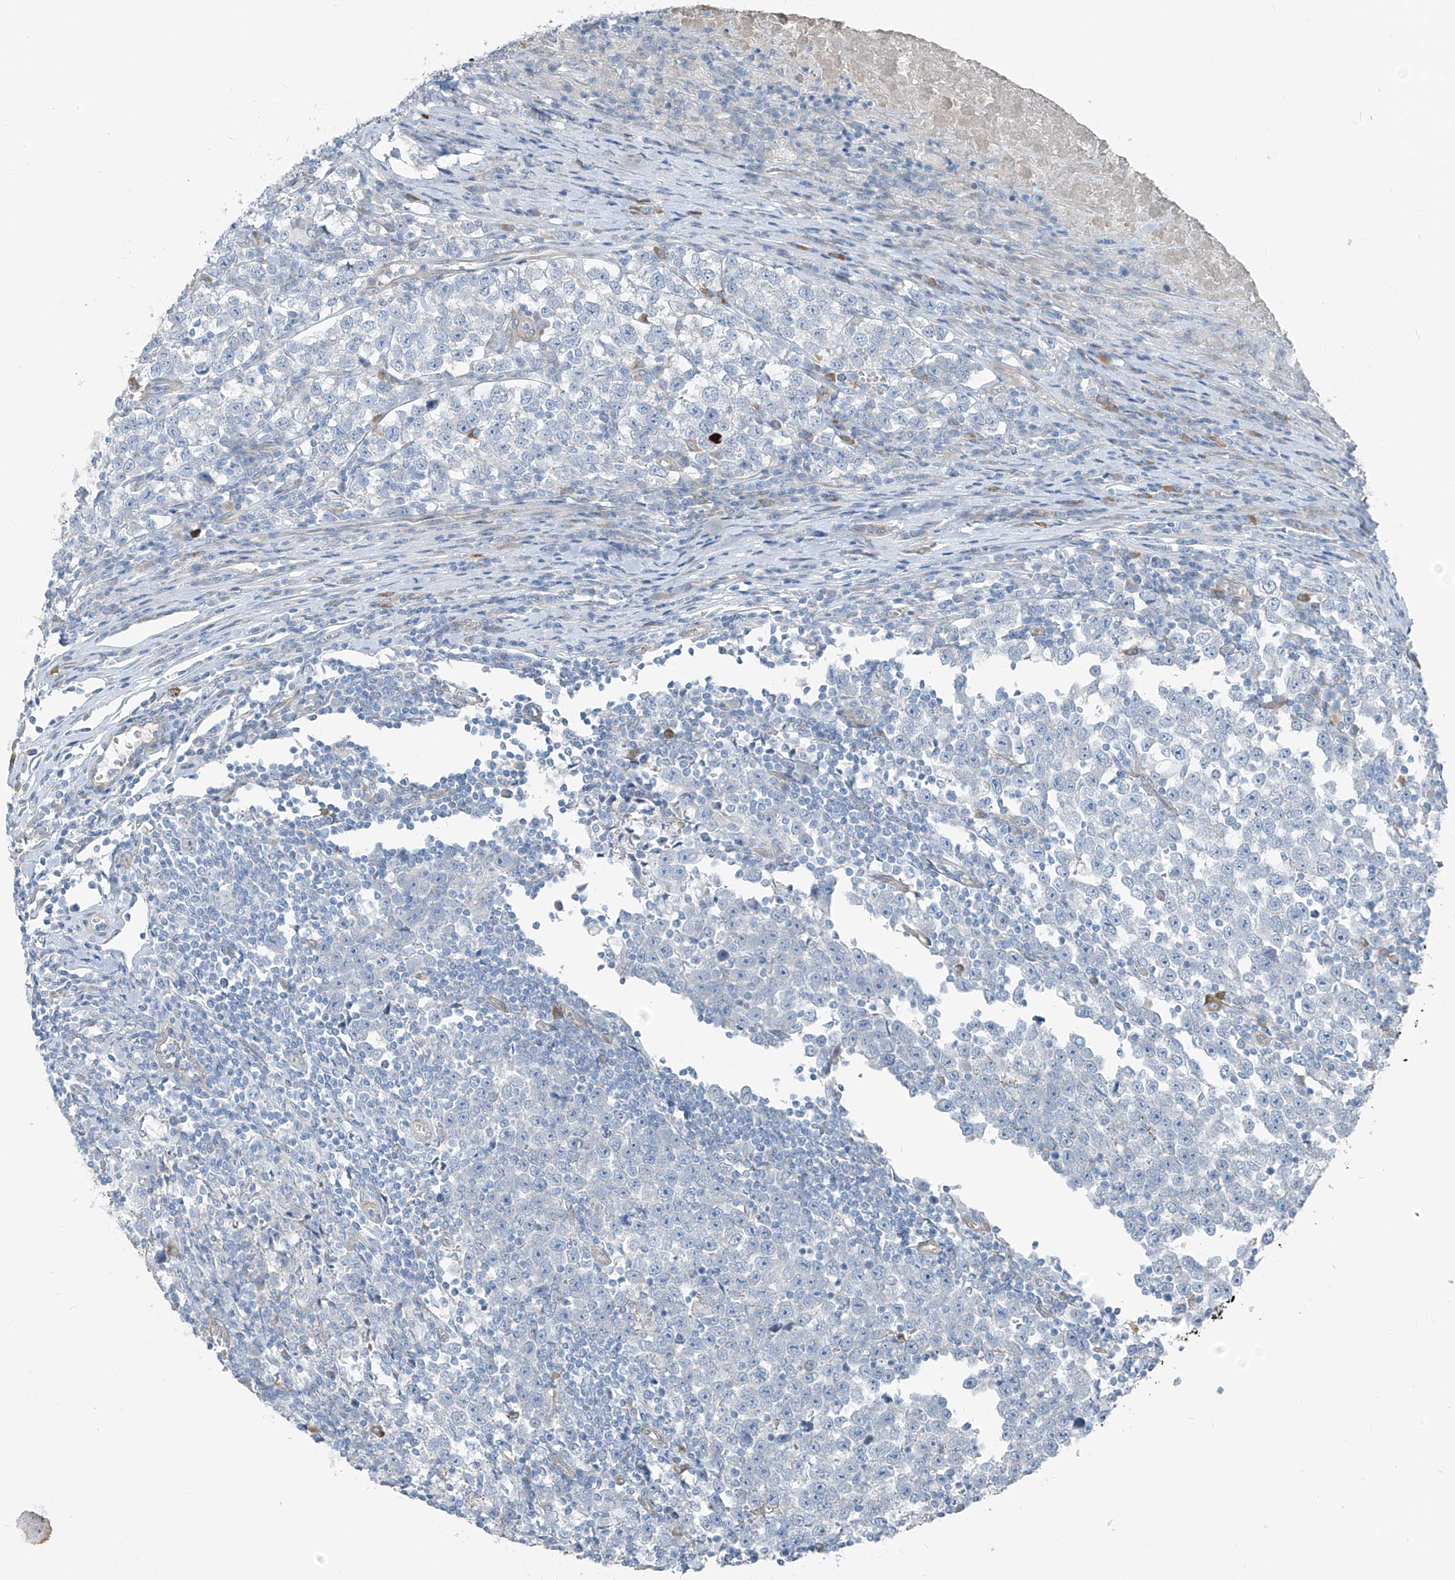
{"staining": {"intensity": "negative", "quantity": "none", "location": "none"}, "tissue": "testis cancer", "cell_type": "Tumor cells", "image_type": "cancer", "snomed": [{"axis": "morphology", "description": "Normal tissue, NOS"}, {"axis": "morphology", "description": "Seminoma, NOS"}, {"axis": "topography", "description": "Testis"}], "caption": "This is an immunohistochemistry image of human testis seminoma. There is no staining in tumor cells.", "gene": "TNS2", "patient": {"sex": "male", "age": 43}}